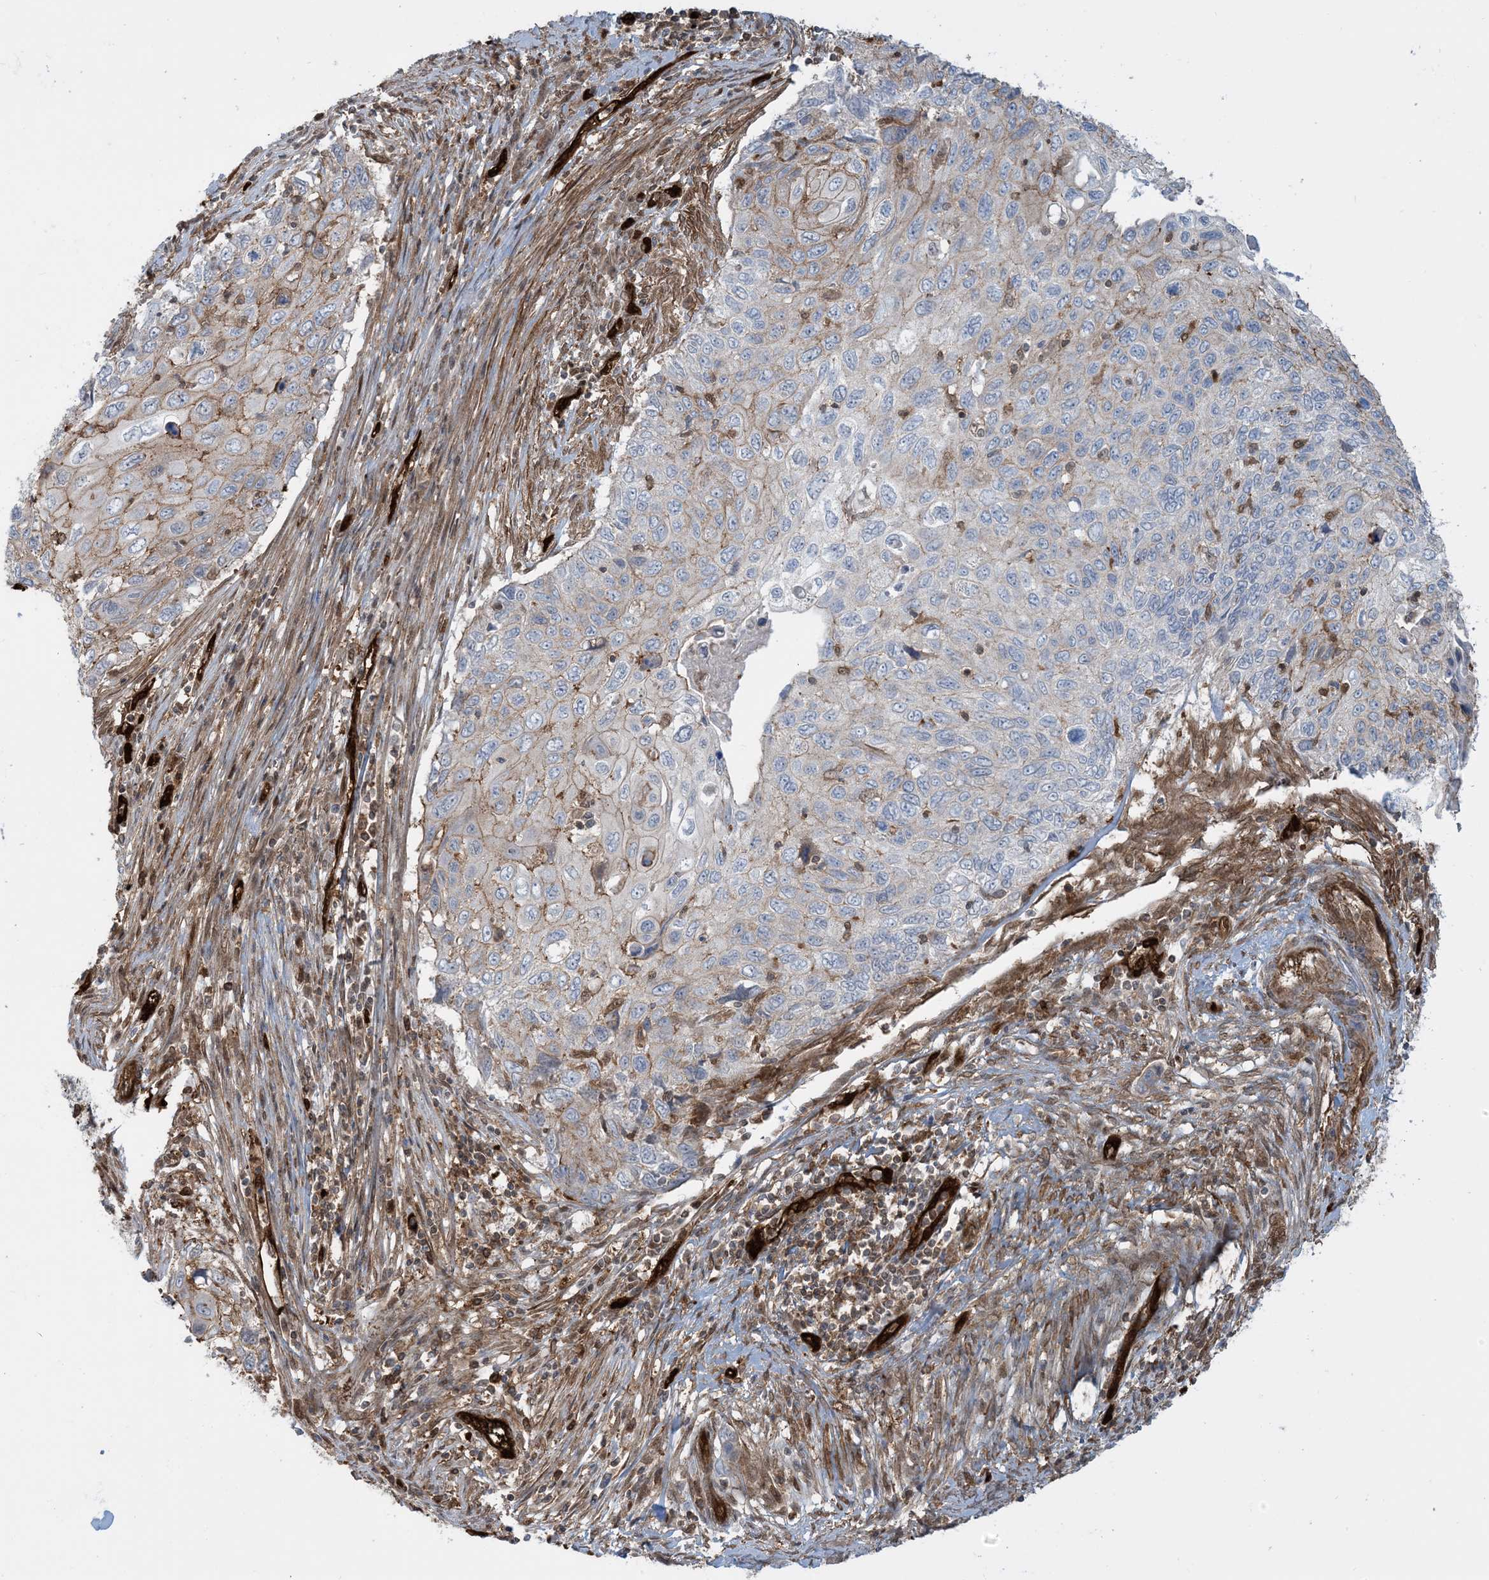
{"staining": {"intensity": "moderate", "quantity": "25%-75%", "location": "cytoplasmic/membranous"}, "tissue": "cervical cancer", "cell_type": "Tumor cells", "image_type": "cancer", "snomed": [{"axis": "morphology", "description": "Squamous cell carcinoma, NOS"}, {"axis": "topography", "description": "Cervix"}], "caption": "Protein analysis of cervical squamous cell carcinoma tissue exhibits moderate cytoplasmic/membranous staining in about 25%-75% of tumor cells.", "gene": "PPM1F", "patient": {"sex": "female", "age": 70}}